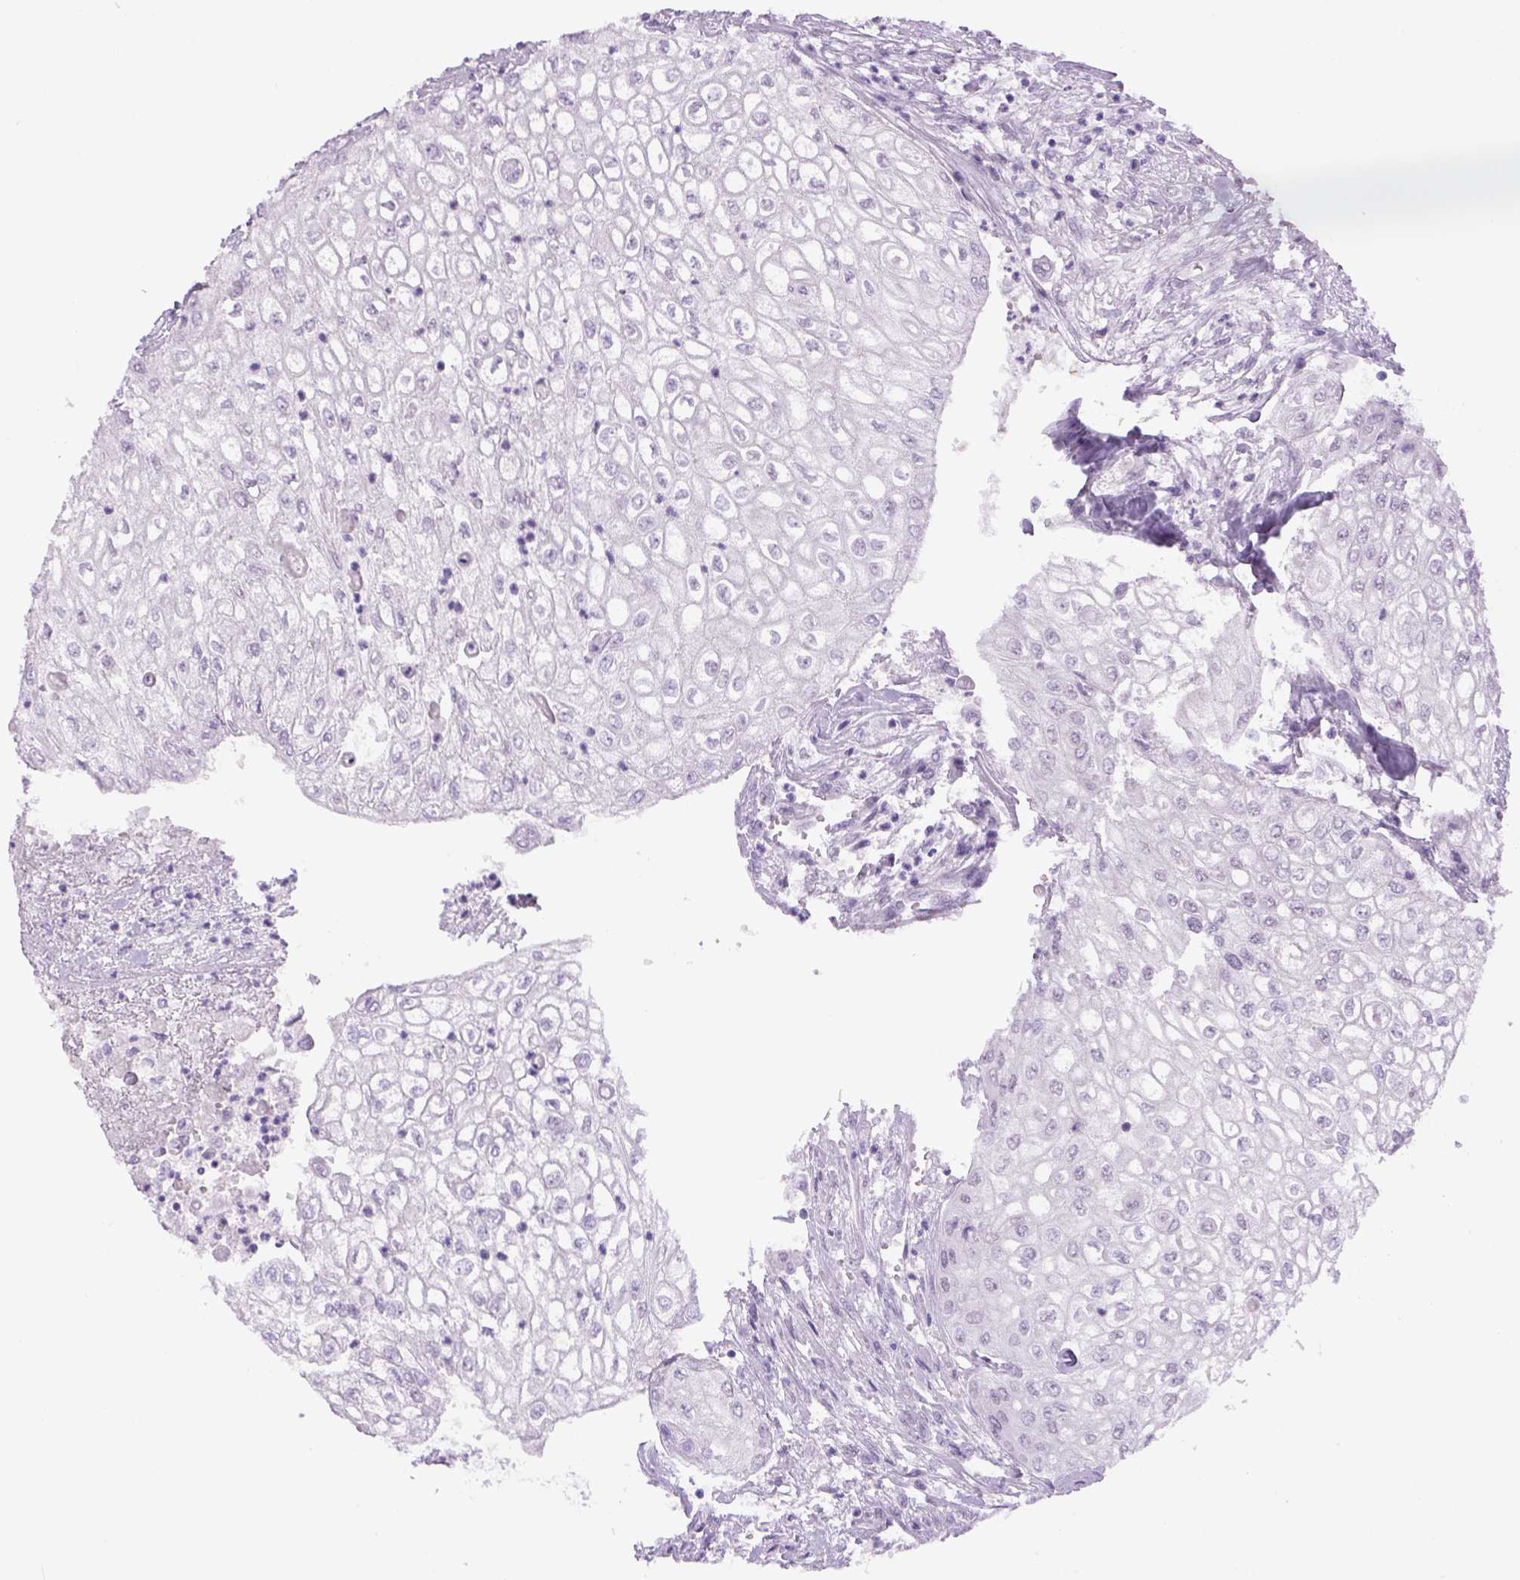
{"staining": {"intensity": "negative", "quantity": "none", "location": "none"}, "tissue": "urothelial cancer", "cell_type": "Tumor cells", "image_type": "cancer", "snomed": [{"axis": "morphology", "description": "Urothelial carcinoma, High grade"}, {"axis": "topography", "description": "Urinary bladder"}], "caption": "A histopathology image of urothelial cancer stained for a protein reveals no brown staining in tumor cells. The staining was performed using DAB to visualize the protein expression in brown, while the nuclei were stained in blue with hematoxylin (Magnification: 20x).", "gene": "DBH", "patient": {"sex": "male", "age": 62}}